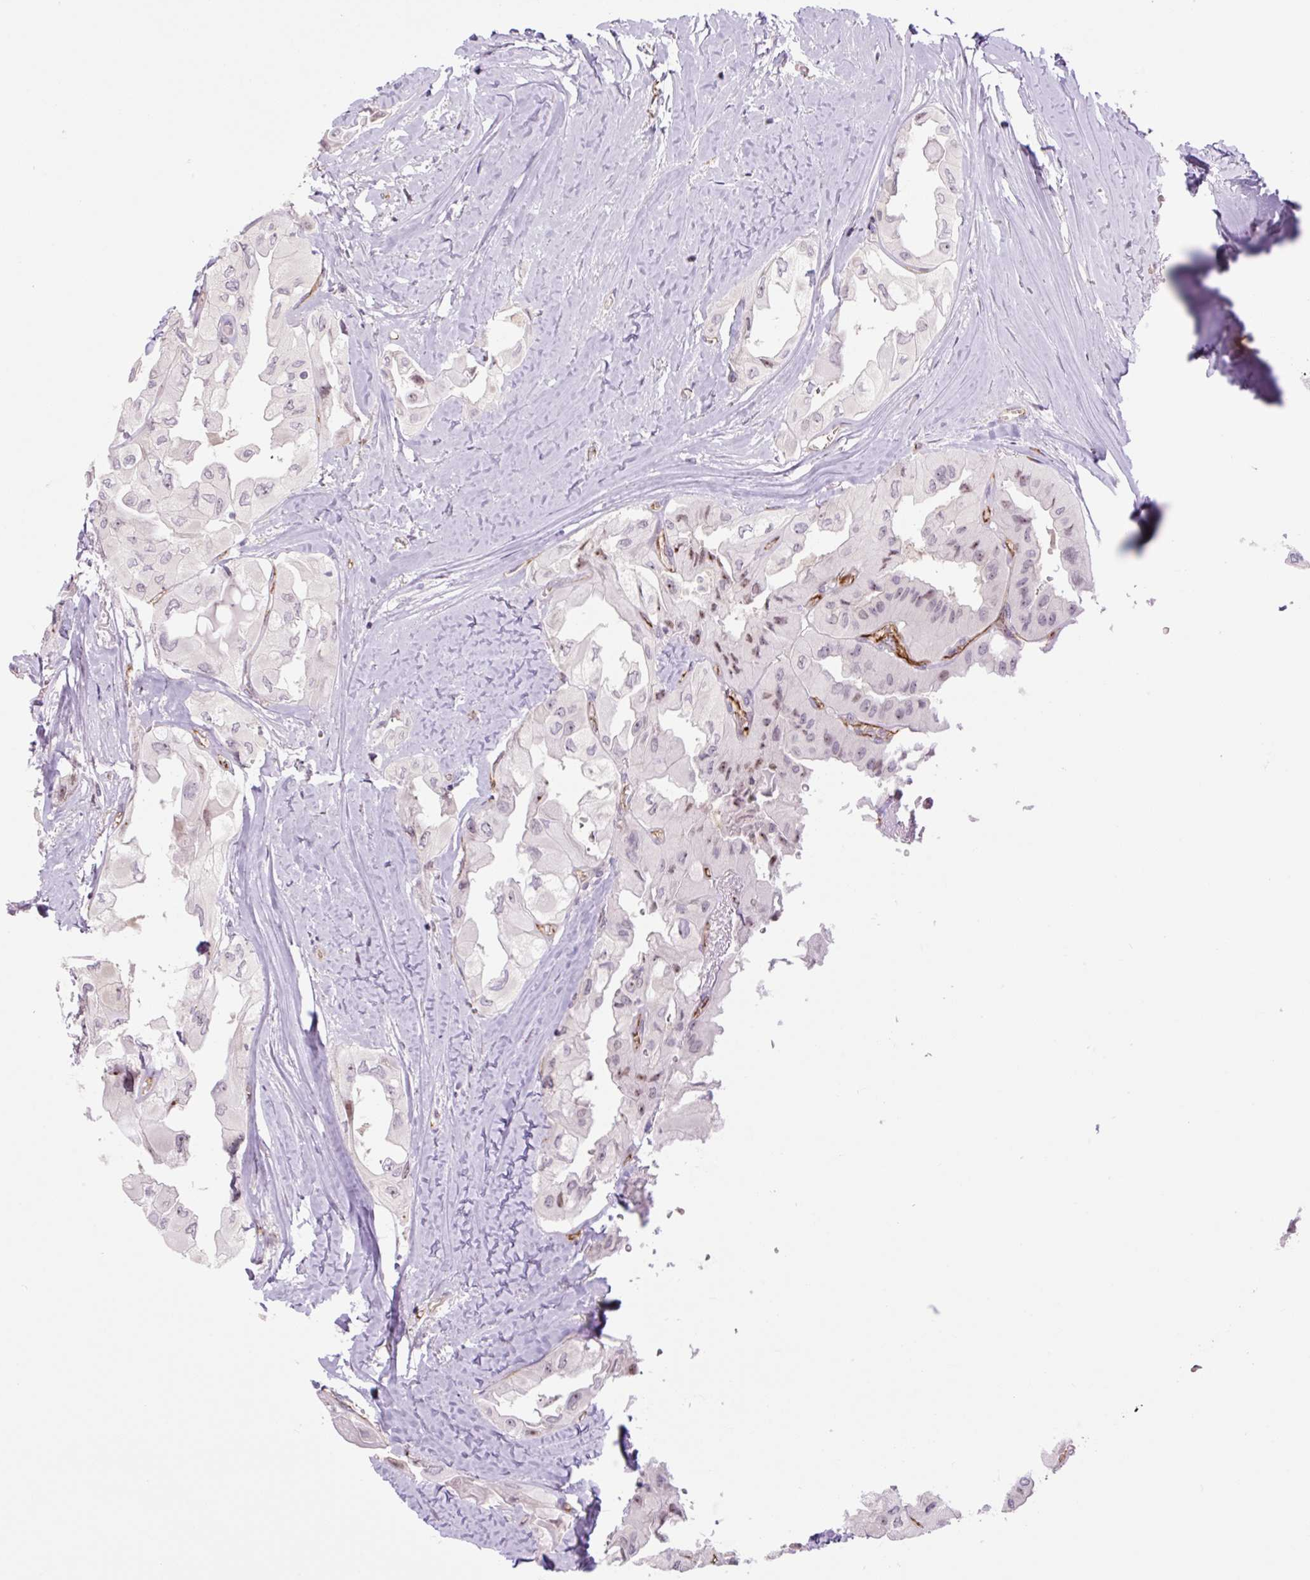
{"staining": {"intensity": "weak", "quantity": "<25%", "location": "nuclear"}, "tissue": "thyroid cancer", "cell_type": "Tumor cells", "image_type": "cancer", "snomed": [{"axis": "morphology", "description": "Normal tissue, NOS"}, {"axis": "morphology", "description": "Papillary adenocarcinoma, NOS"}, {"axis": "topography", "description": "Thyroid gland"}], "caption": "High magnification brightfield microscopy of papillary adenocarcinoma (thyroid) stained with DAB (brown) and counterstained with hematoxylin (blue): tumor cells show no significant positivity.", "gene": "ZNF417", "patient": {"sex": "female", "age": 59}}